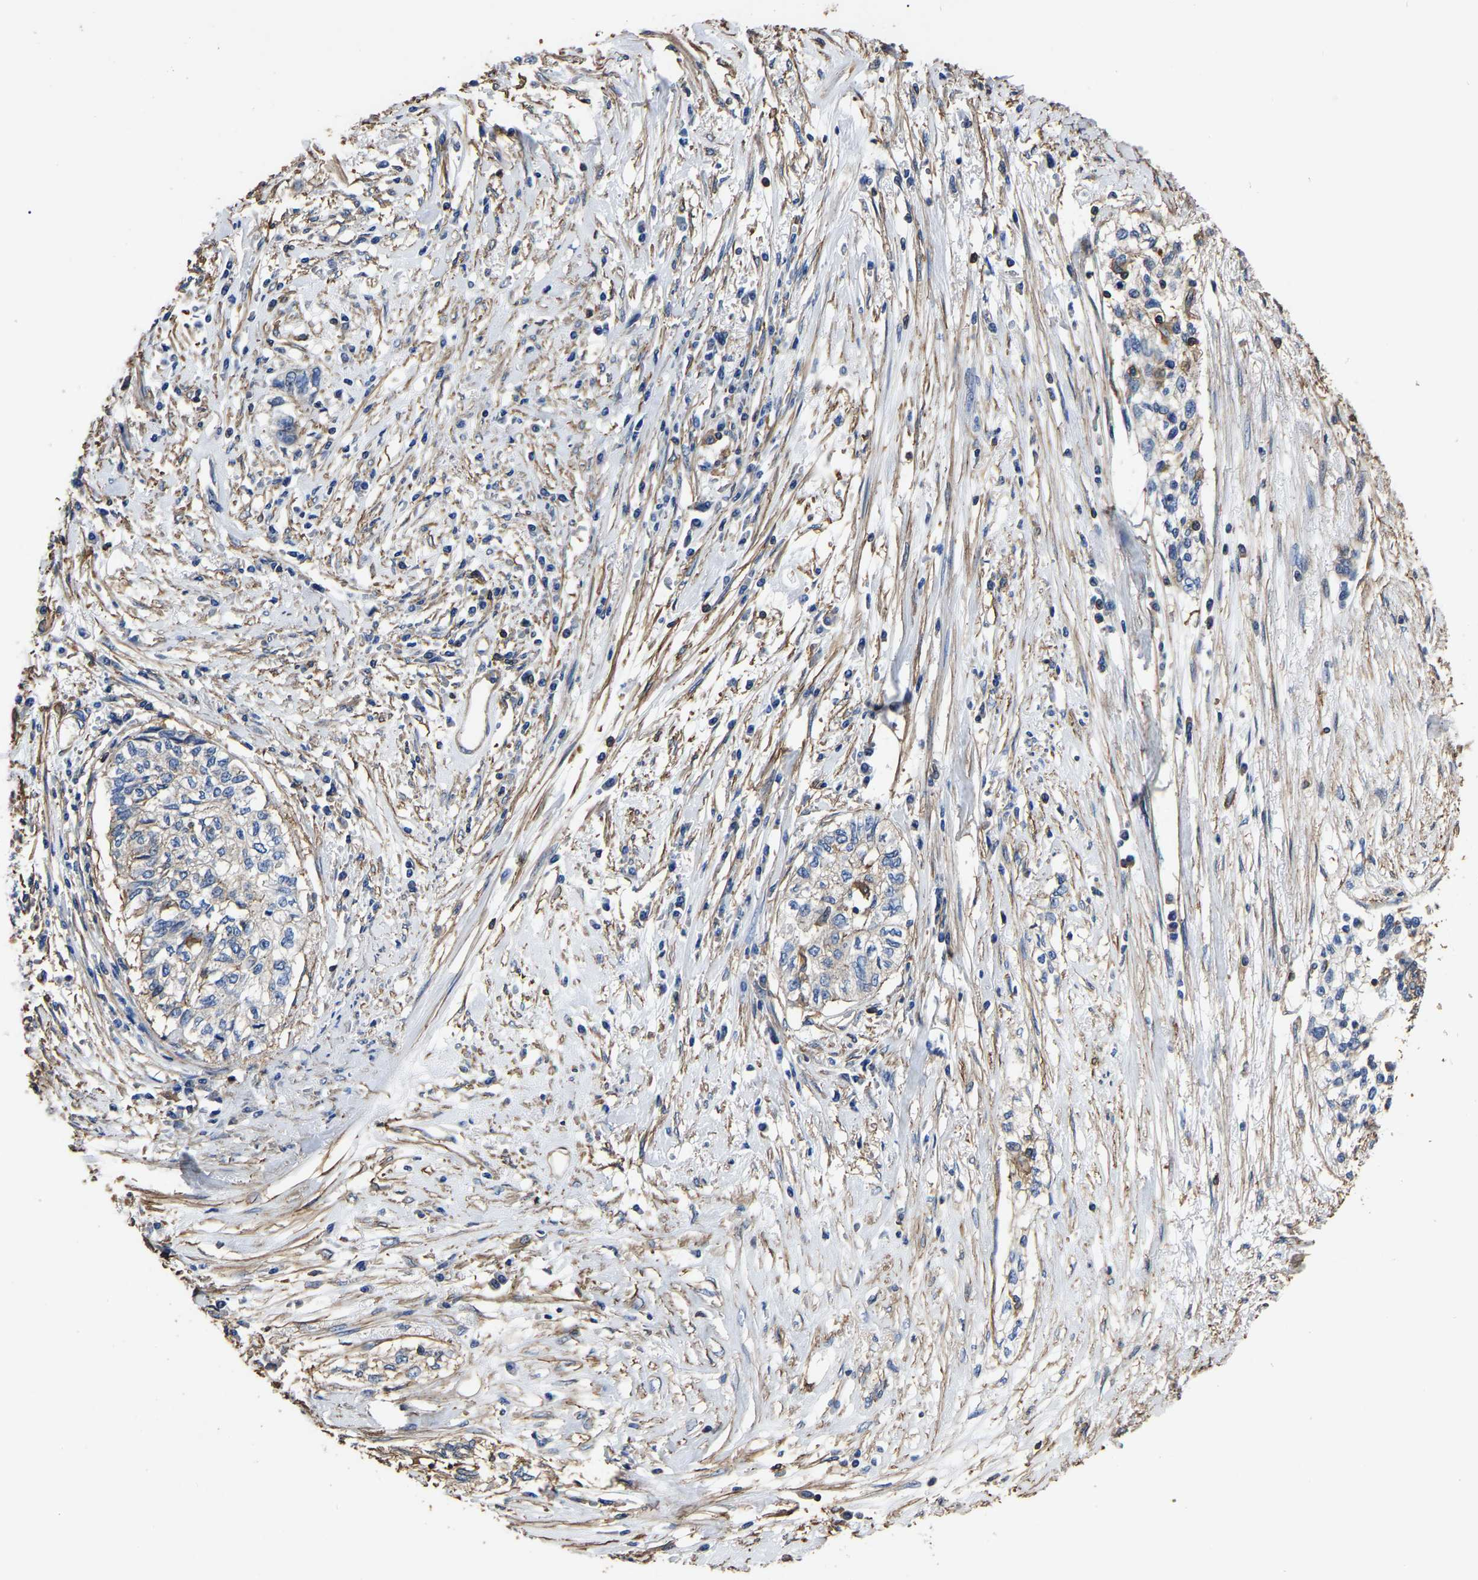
{"staining": {"intensity": "weak", "quantity": "<25%", "location": "cytoplasmic/membranous"}, "tissue": "cervical cancer", "cell_type": "Tumor cells", "image_type": "cancer", "snomed": [{"axis": "morphology", "description": "Squamous cell carcinoma, NOS"}, {"axis": "topography", "description": "Cervix"}], "caption": "Immunohistochemical staining of cervical squamous cell carcinoma demonstrates no significant expression in tumor cells.", "gene": "ARMT1", "patient": {"sex": "female", "age": 57}}